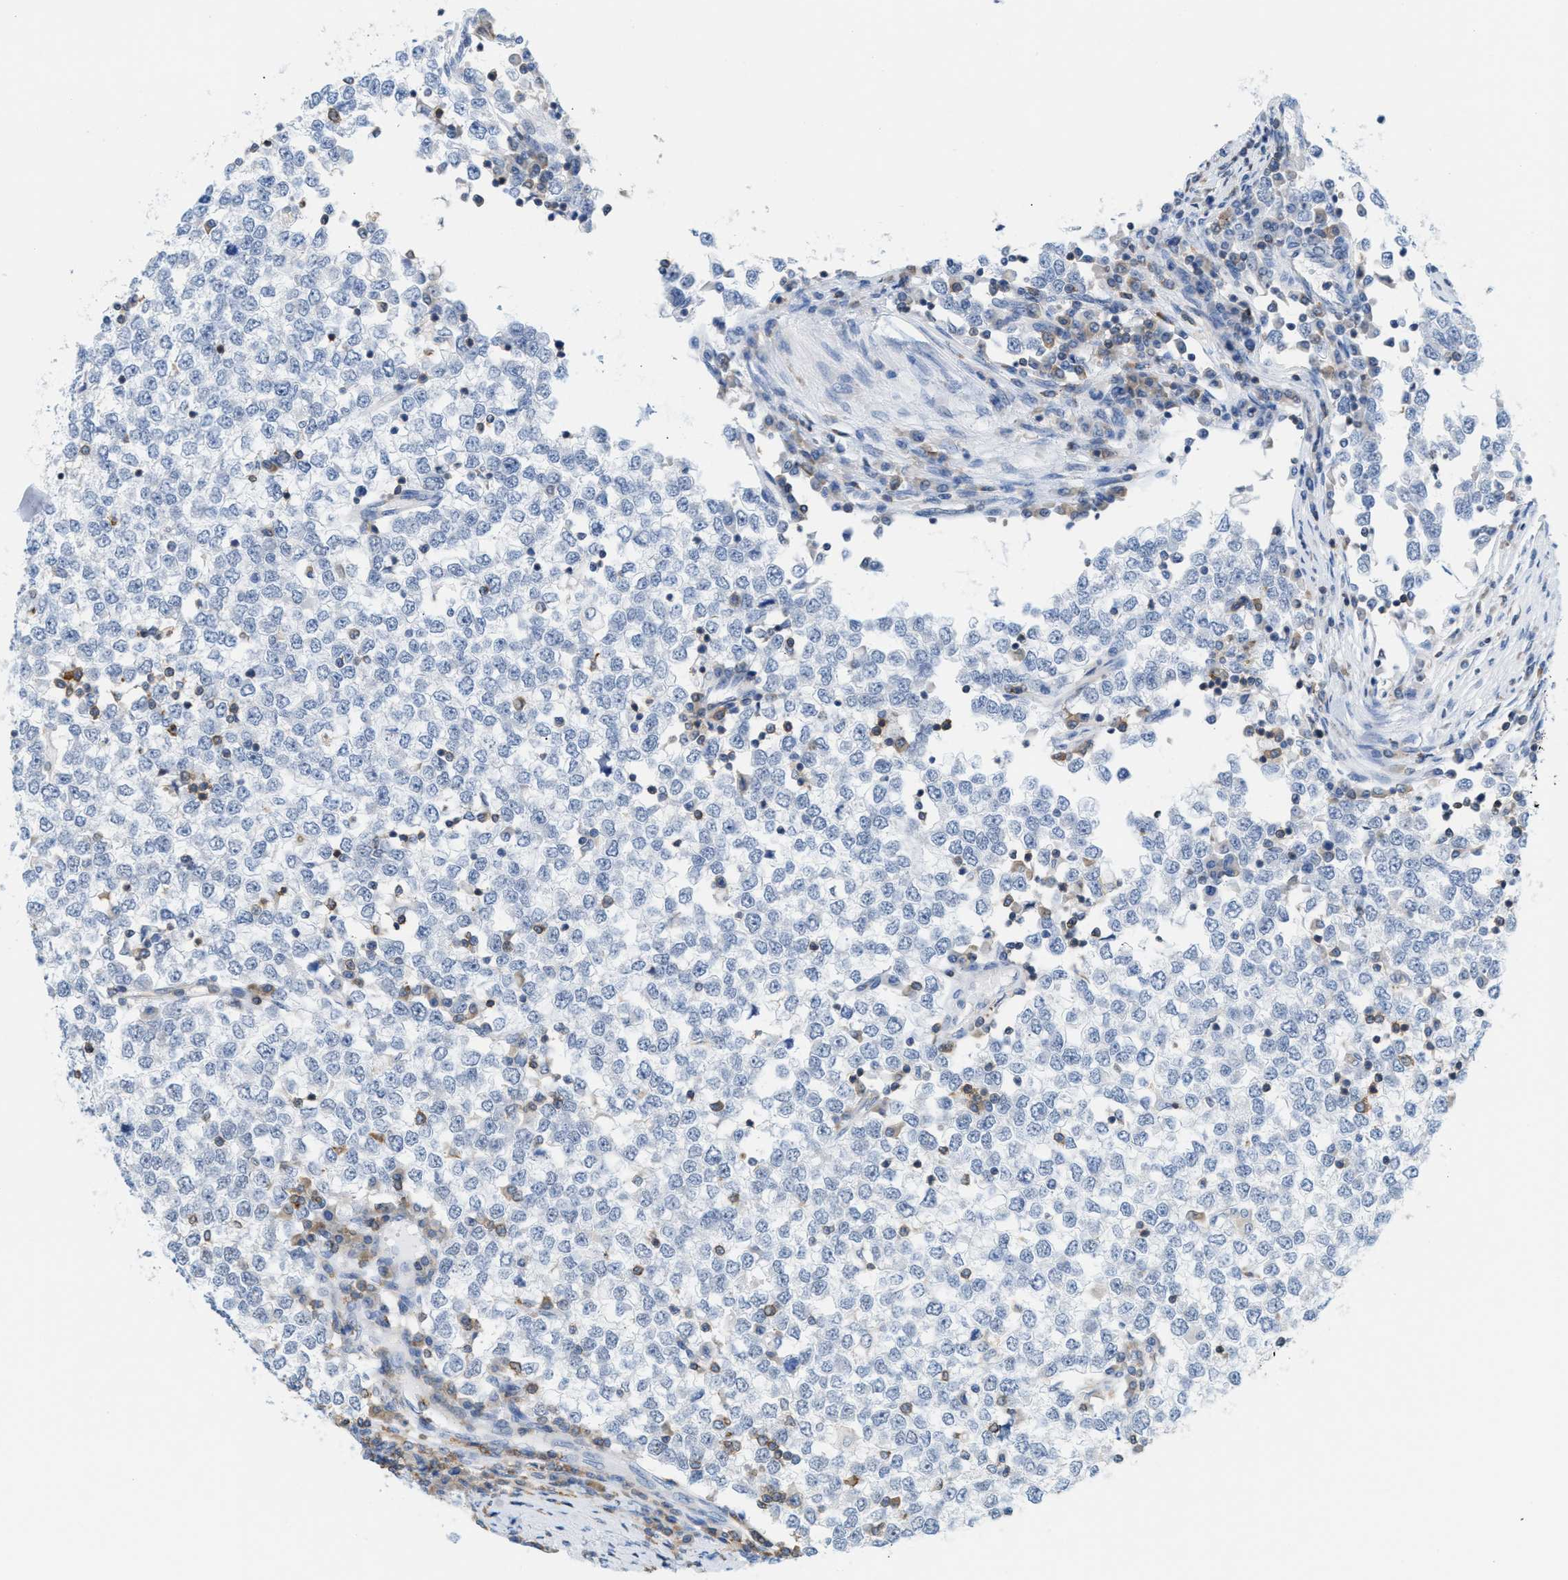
{"staining": {"intensity": "negative", "quantity": "none", "location": "none"}, "tissue": "testis cancer", "cell_type": "Tumor cells", "image_type": "cancer", "snomed": [{"axis": "morphology", "description": "Seminoma, NOS"}, {"axis": "topography", "description": "Testis"}], "caption": "An immunohistochemistry image of testis cancer is shown. There is no staining in tumor cells of testis cancer.", "gene": "IL16", "patient": {"sex": "male", "age": 65}}